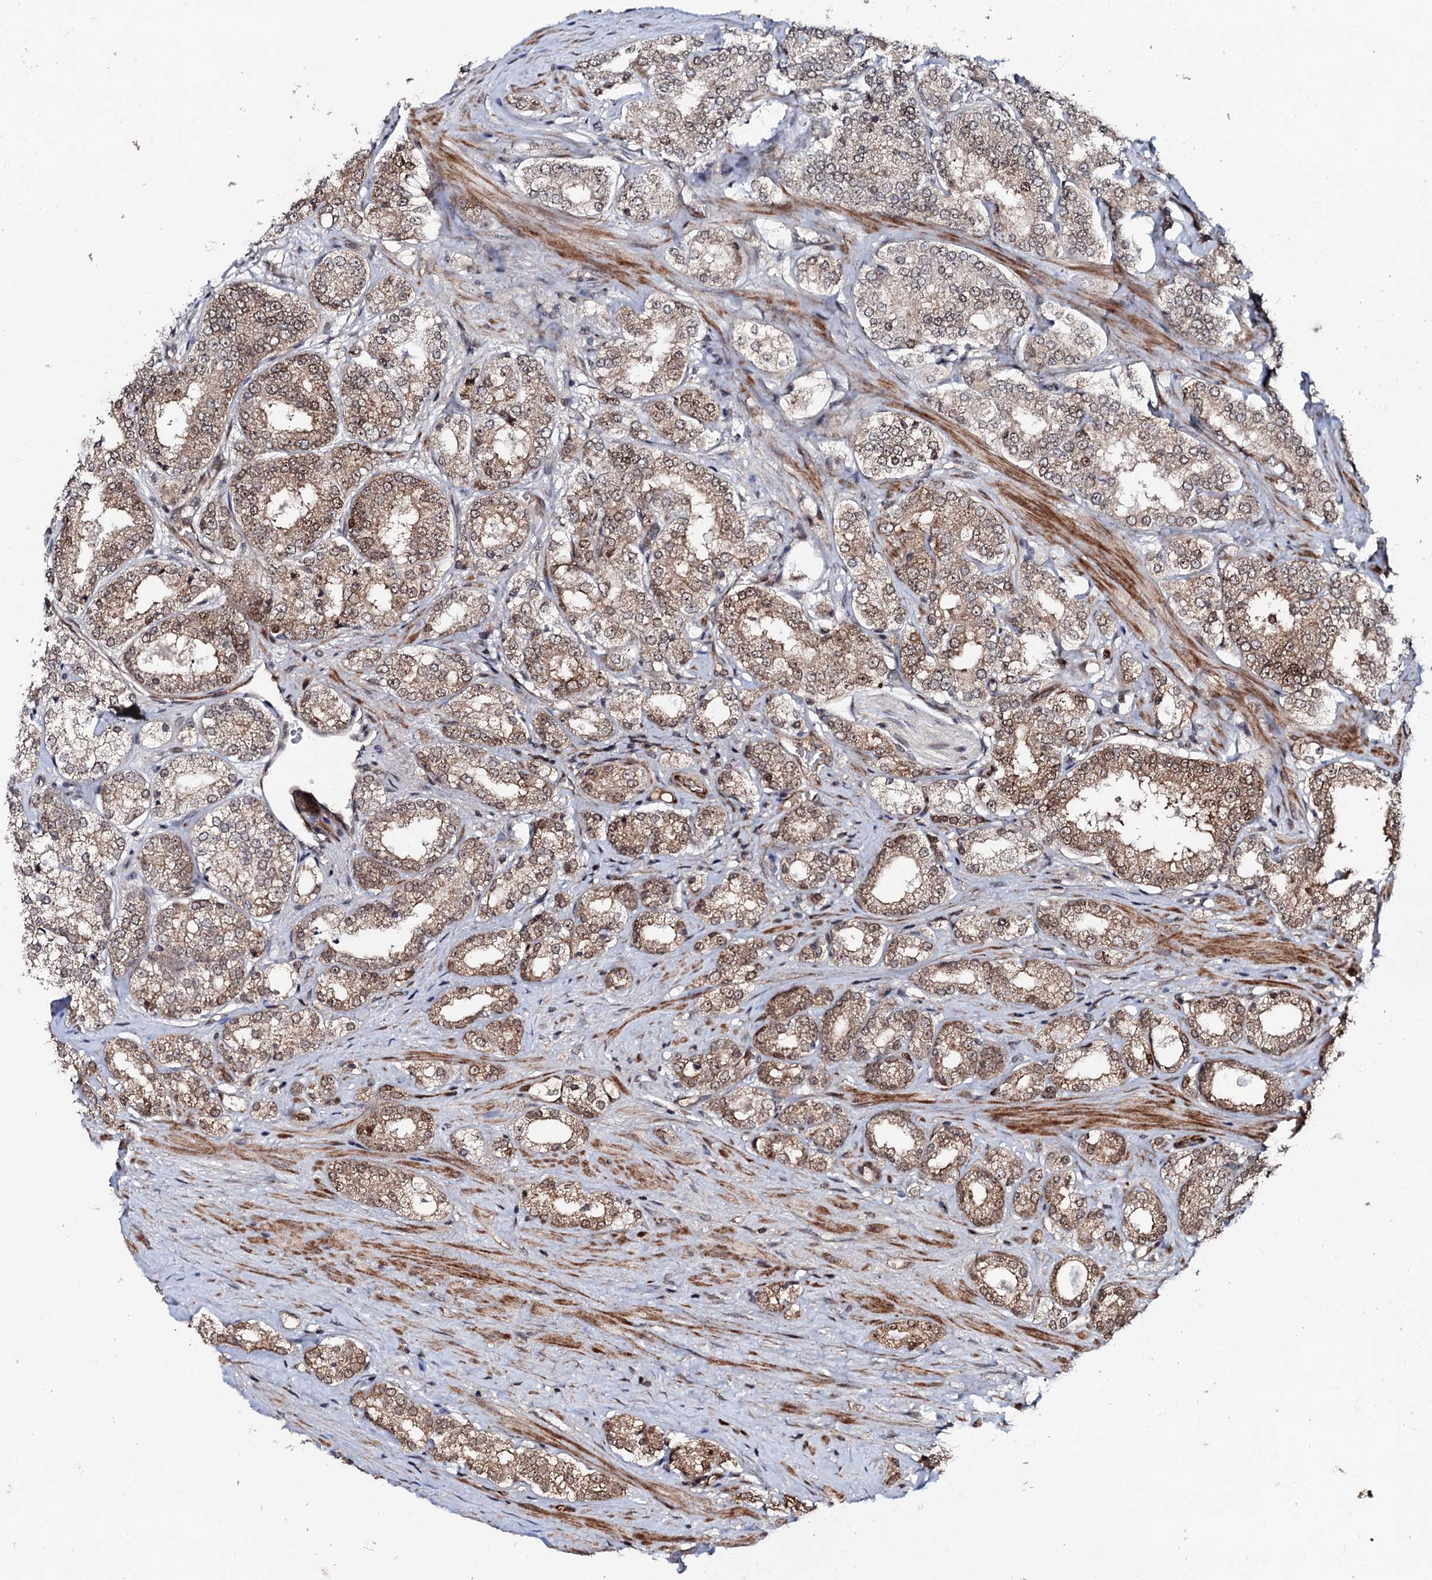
{"staining": {"intensity": "weak", "quantity": ">75%", "location": "cytoplasmic/membranous,nuclear"}, "tissue": "prostate cancer", "cell_type": "Tumor cells", "image_type": "cancer", "snomed": [{"axis": "morphology", "description": "Normal tissue, NOS"}, {"axis": "morphology", "description": "Adenocarcinoma, High grade"}, {"axis": "topography", "description": "Prostate"}], "caption": "About >75% of tumor cells in prostate cancer (adenocarcinoma (high-grade)) demonstrate weak cytoplasmic/membranous and nuclear protein expression as visualized by brown immunohistochemical staining.", "gene": "FAM111A", "patient": {"sex": "male", "age": 83}}